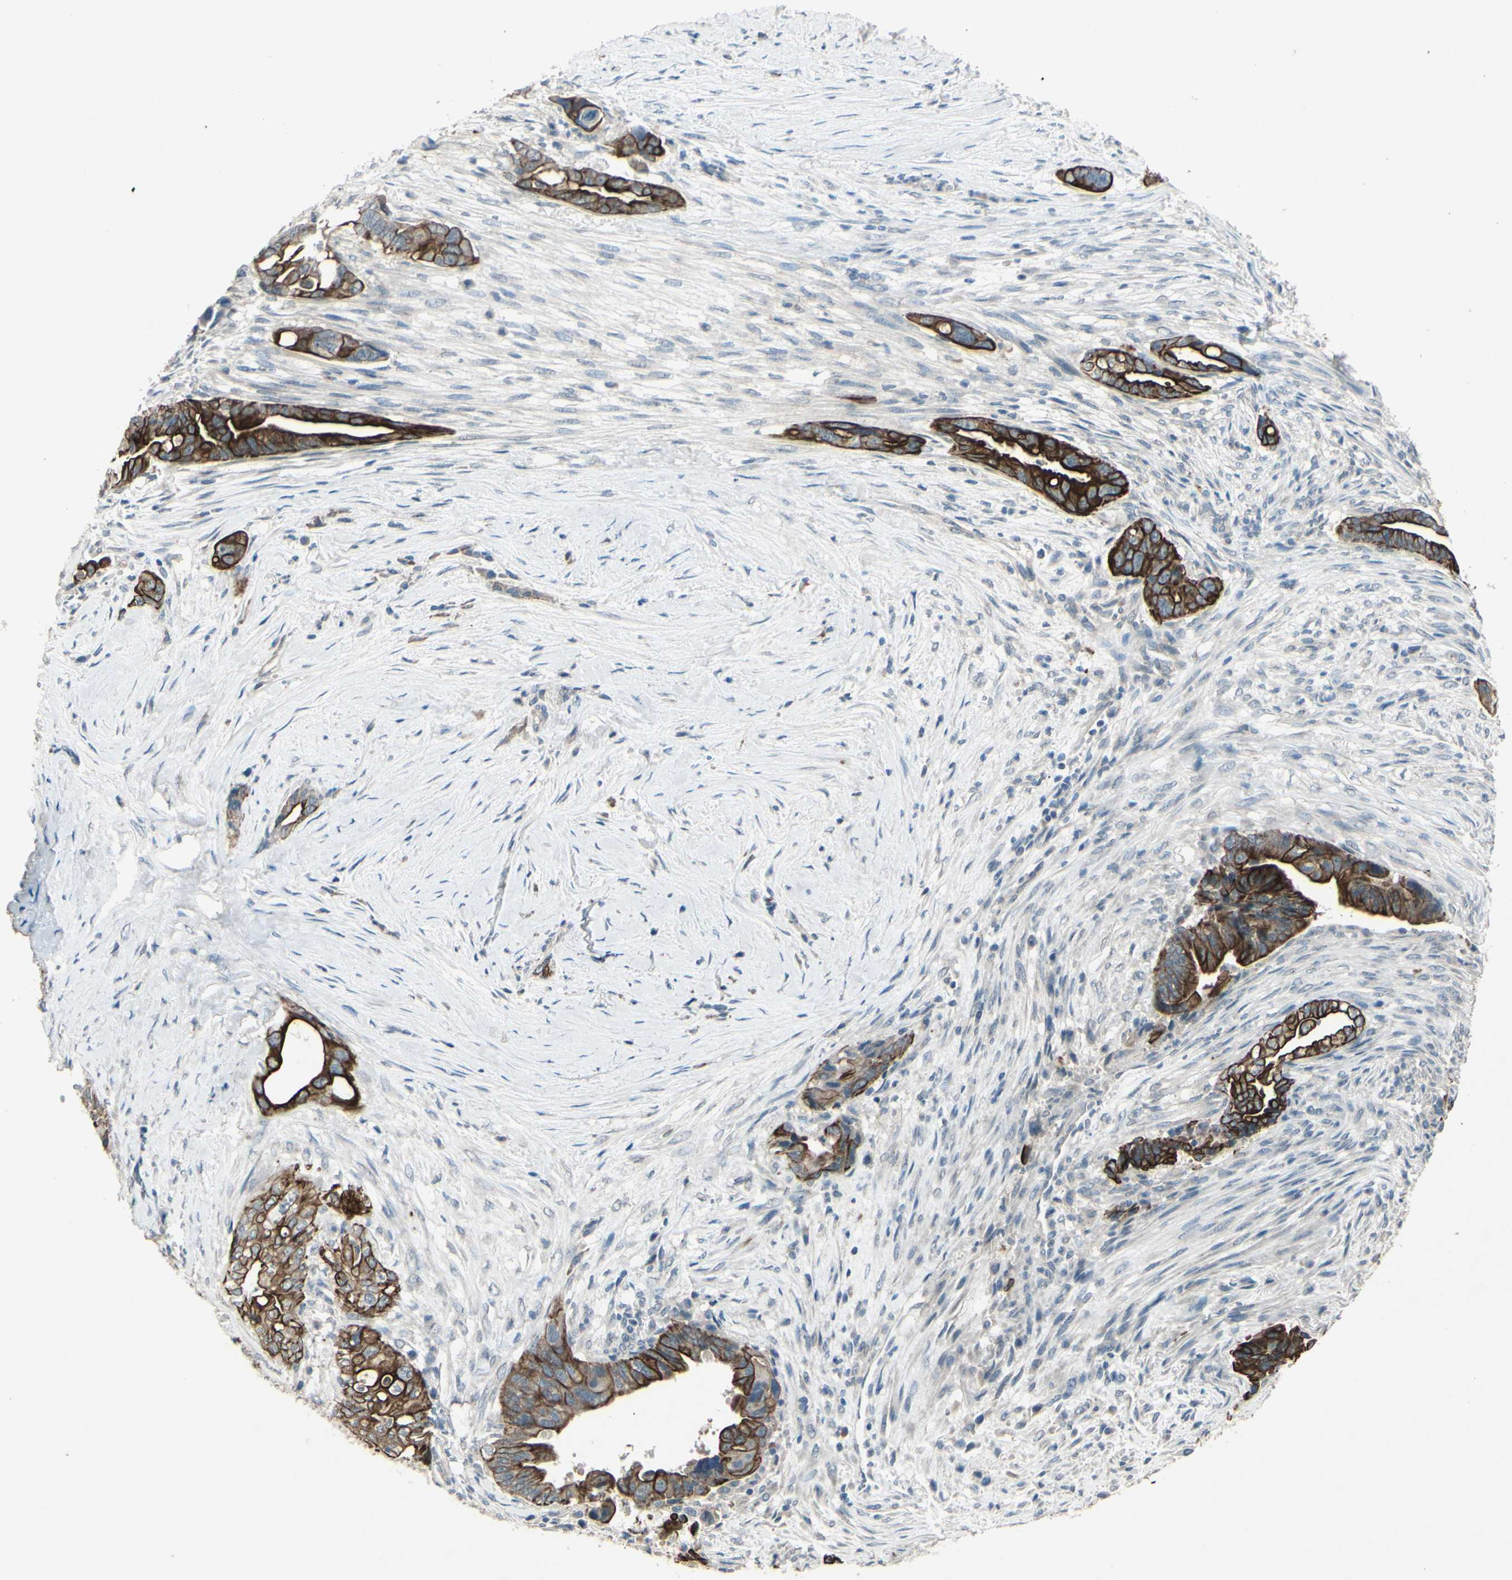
{"staining": {"intensity": "strong", "quantity": ">75%", "location": "cytoplasmic/membranous"}, "tissue": "pancreatic cancer", "cell_type": "Tumor cells", "image_type": "cancer", "snomed": [{"axis": "morphology", "description": "Adenocarcinoma, NOS"}, {"axis": "topography", "description": "Pancreas"}], "caption": "The photomicrograph reveals staining of adenocarcinoma (pancreatic), revealing strong cytoplasmic/membranous protein positivity (brown color) within tumor cells.", "gene": "TIMM21", "patient": {"sex": "male", "age": 70}}